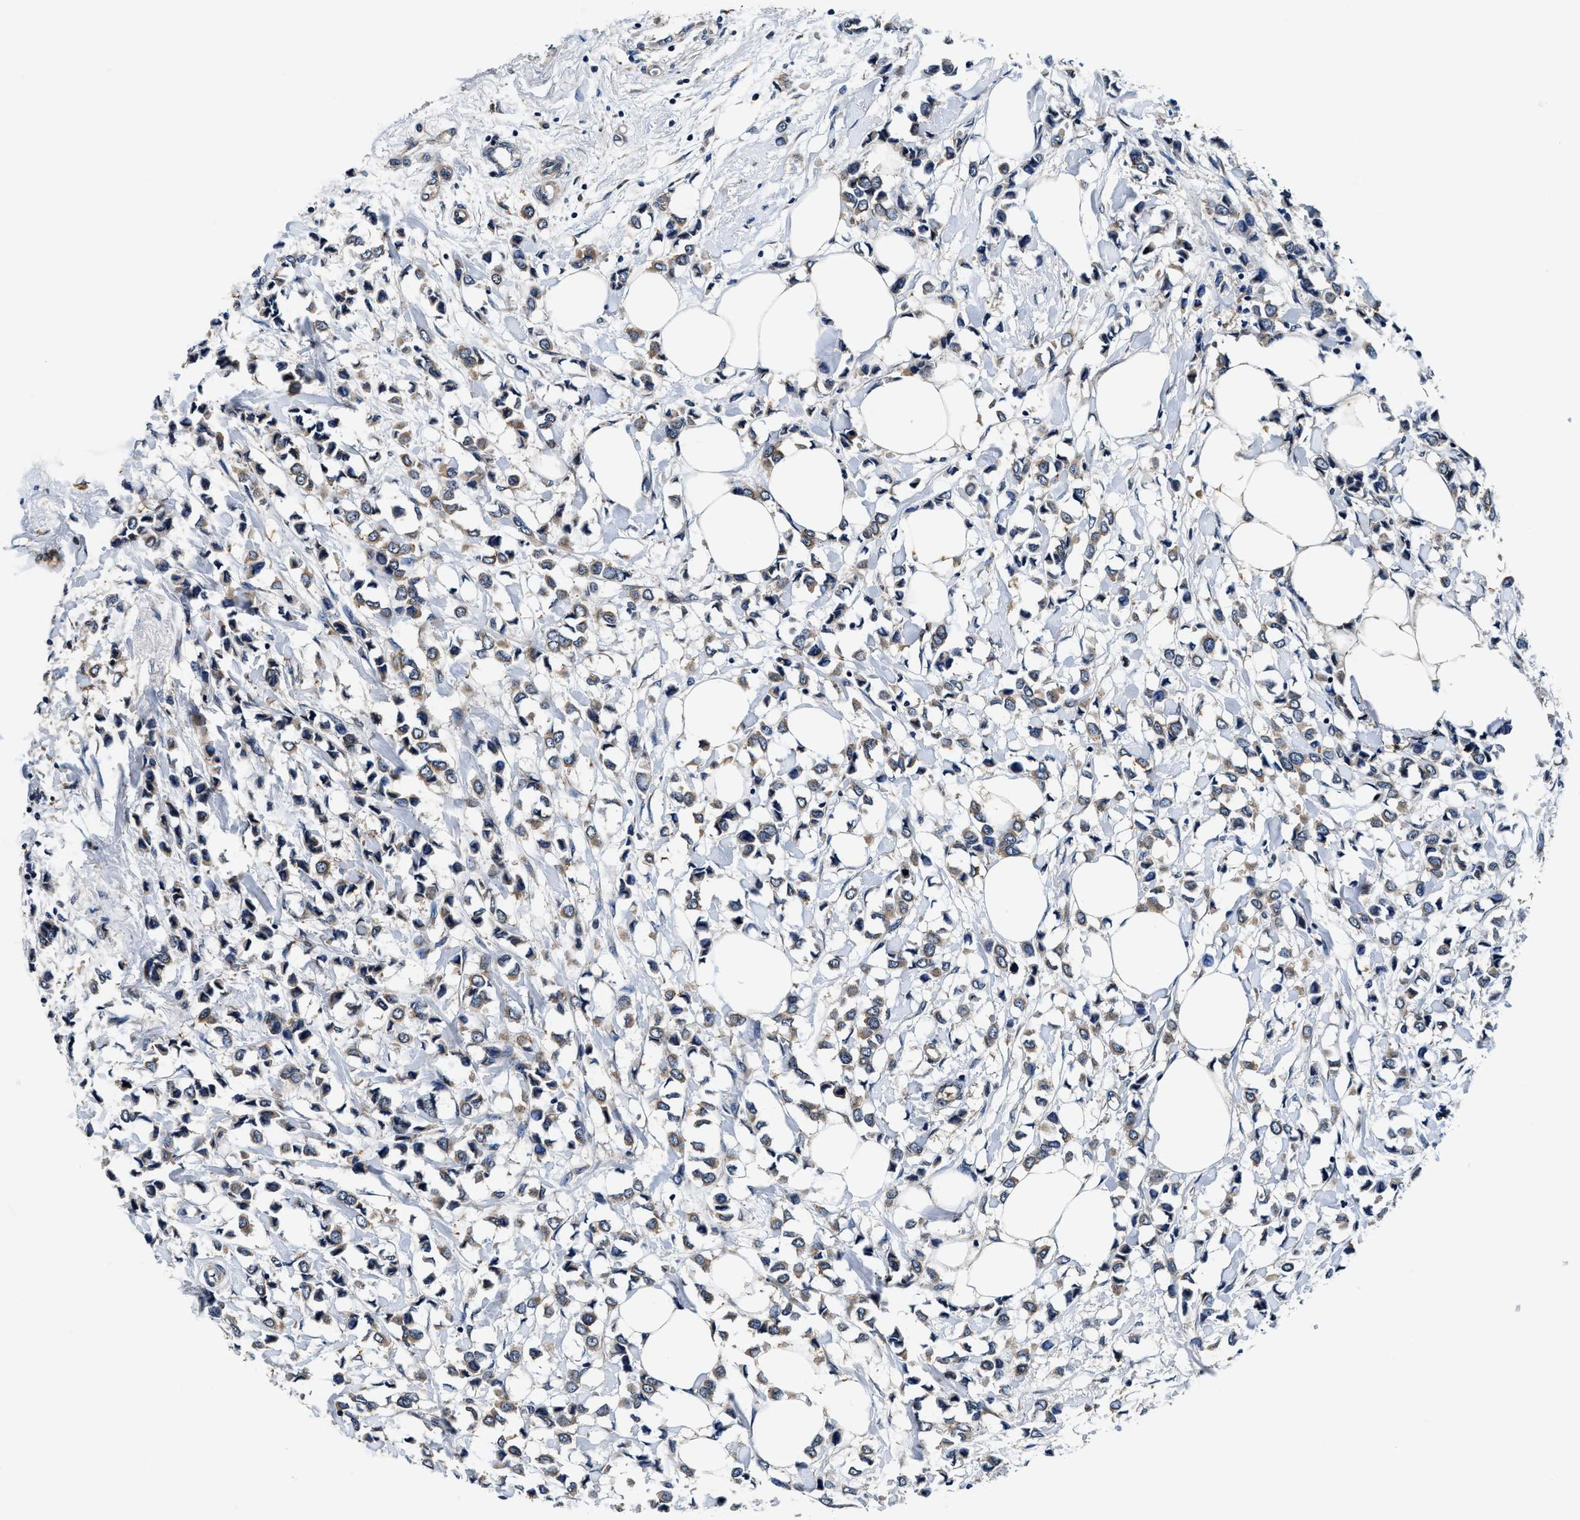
{"staining": {"intensity": "weak", "quantity": "25%-75%", "location": "cytoplasmic/membranous"}, "tissue": "breast cancer", "cell_type": "Tumor cells", "image_type": "cancer", "snomed": [{"axis": "morphology", "description": "Lobular carcinoma"}, {"axis": "topography", "description": "Breast"}], "caption": "Immunohistochemistry (IHC) histopathology image of breast cancer stained for a protein (brown), which shows low levels of weak cytoplasmic/membranous staining in approximately 25%-75% of tumor cells.", "gene": "PI4KB", "patient": {"sex": "female", "age": 51}}